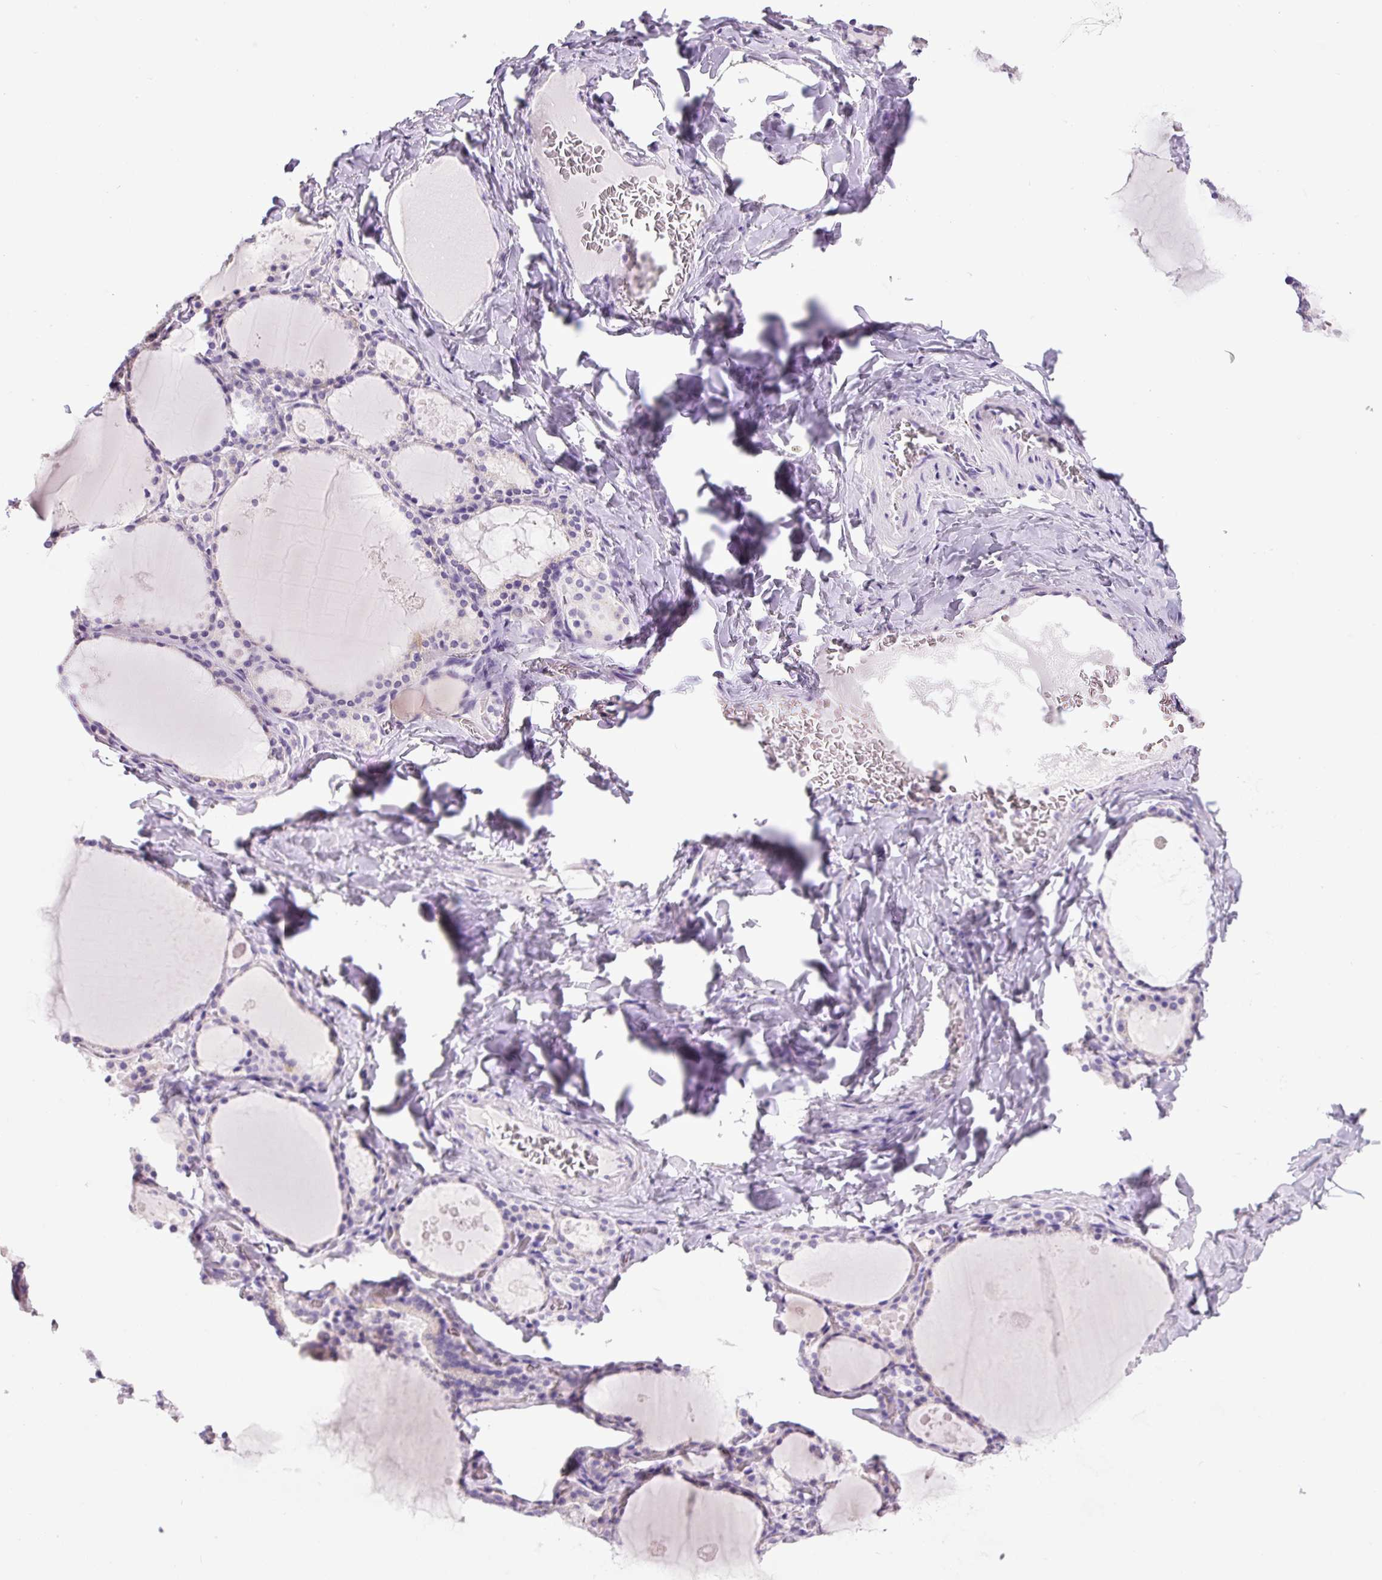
{"staining": {"intensity": "negative", "quantity": "none", "location": "none"}, "tissue": "thyroid gland", "cell_type": "Glandular cells", "image_type": "normal", "snomed": [{"axis": "morphology", "description": "Normal tissue, NOS"}, {"axis": "topography", "description": "Thyroid gland"}], "caption": "Micrograph shows no protein expression in glandular cells of benign thyroid gland. (Stains: DAB (3,3'-diaminobenzidine) immunohistochemistry with hematoxylin counter stain, Microscopy: brightfield microscopy at high magnification).", "gene": "CHGA", "patient": {"sex": "male", "age": 56}}